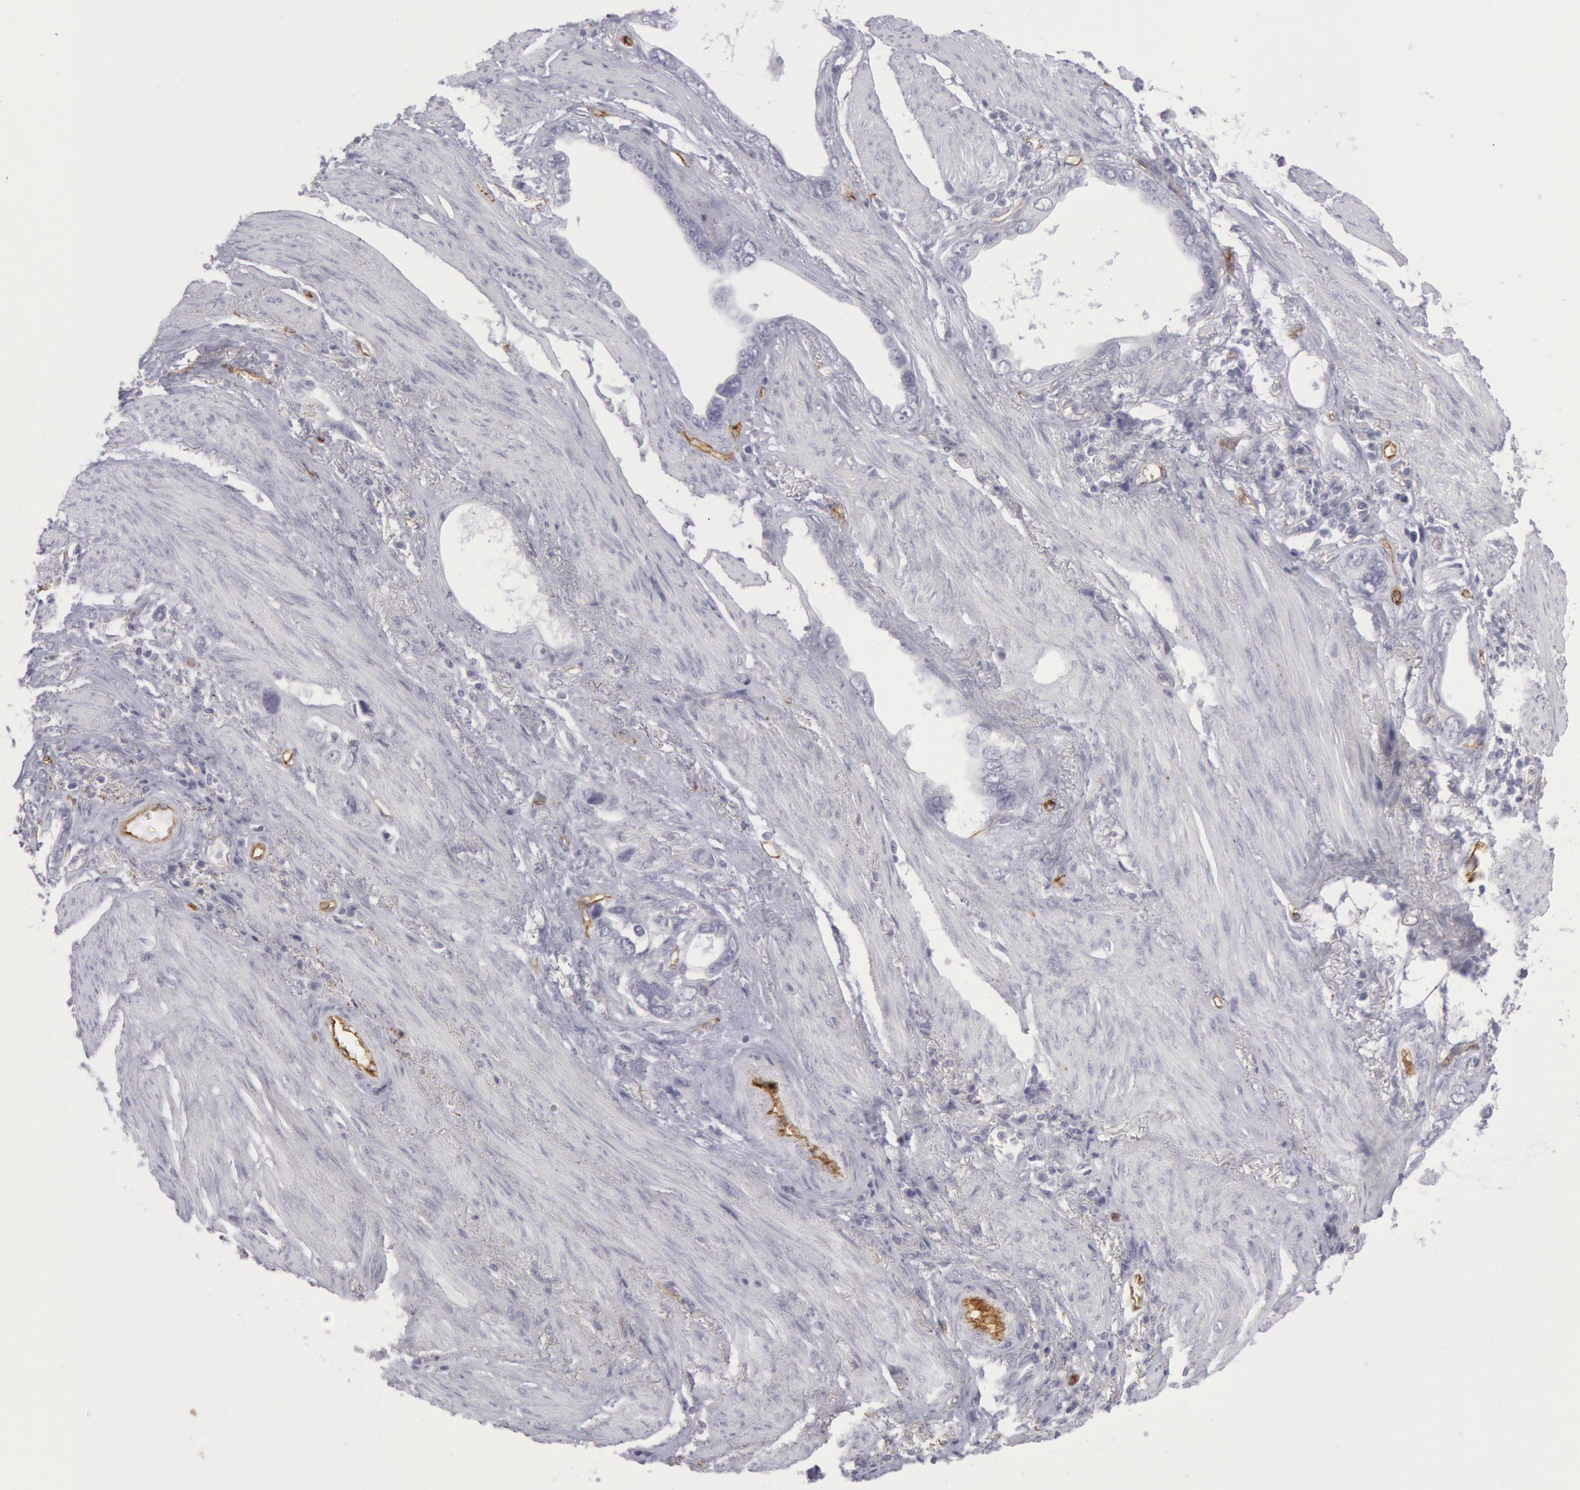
{"staining": {"intensity": "negative", "quantity": "none", "location": "none"}, "tissue": "stomach cancer", "cell_type": "Tumor cells", "image_type": "cancer", "snomed": [{"axis": "morphology", "description": "Adenocarcinoma, NOS"}, {"axis": "topography", "description": "Stomach"}], "caption": "The histopathology image demonstrates no staining of tumor cells in adenocarcinoma (stomach). The staining is performed using DAB (3,3'-diaminobenzidine) brown chromogen with nuclei counter-stained in using hematoxylin.", "gene": "CDH13", "patient": {"sex": "male", "age": 78}}